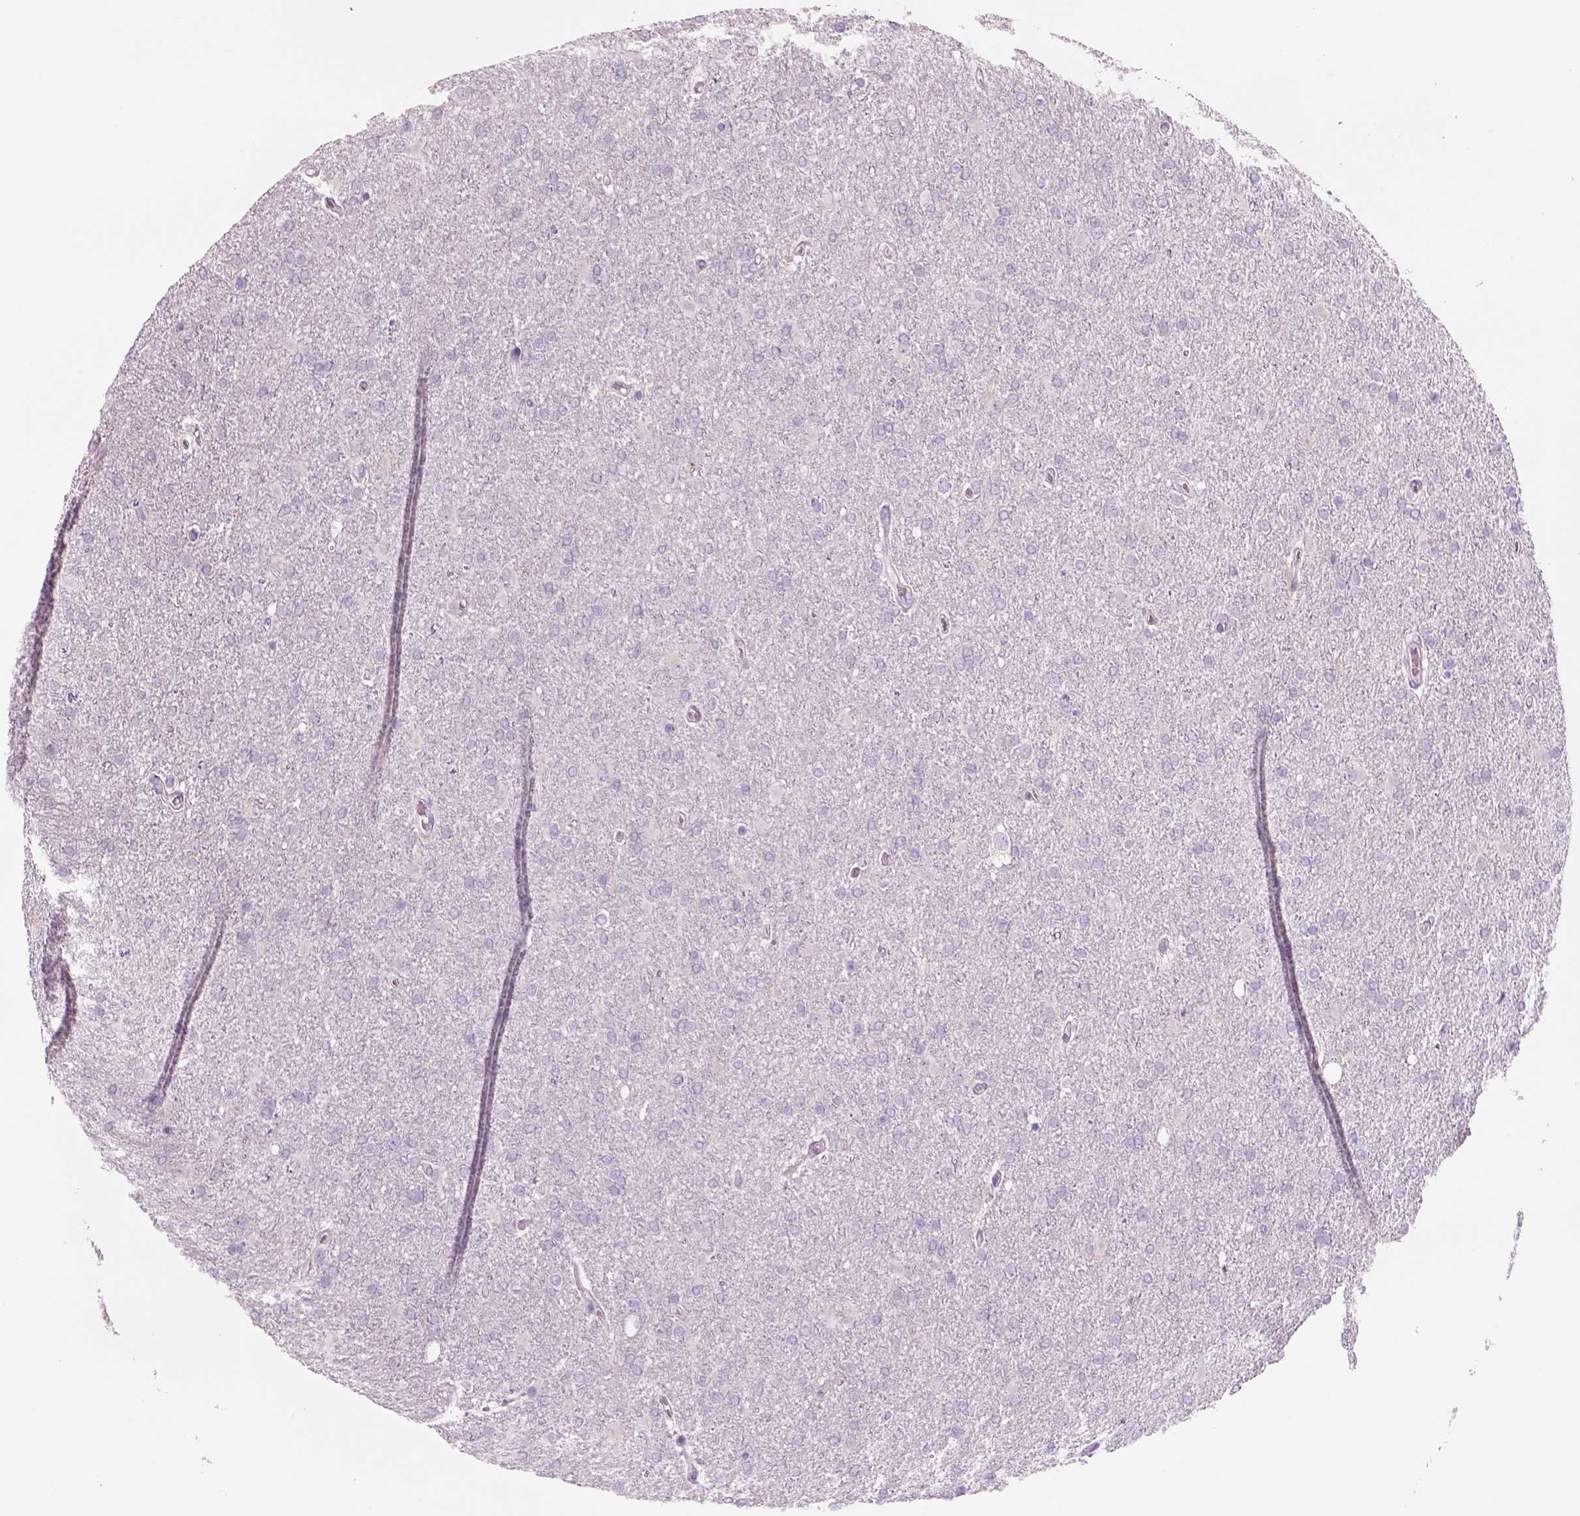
{"staining": {"intensity": "negative", "quantity": "none", "location": "none"}, "tissue": "glioma", "cell_type": "Tumor cells", "image_type": "cancer", "snomed": [{"axis": "morphology", "description": "Glioma, malignant, High grade"}, {"axis": "topography", "description": "Cerebral cortex"}], "caption": "High power microscopy micrograph of an IHC micrograph of glioma, revealing no significant expression in tumor cells.", "gene": "RHO", "patient": {"sex": "male", "age": 70}}